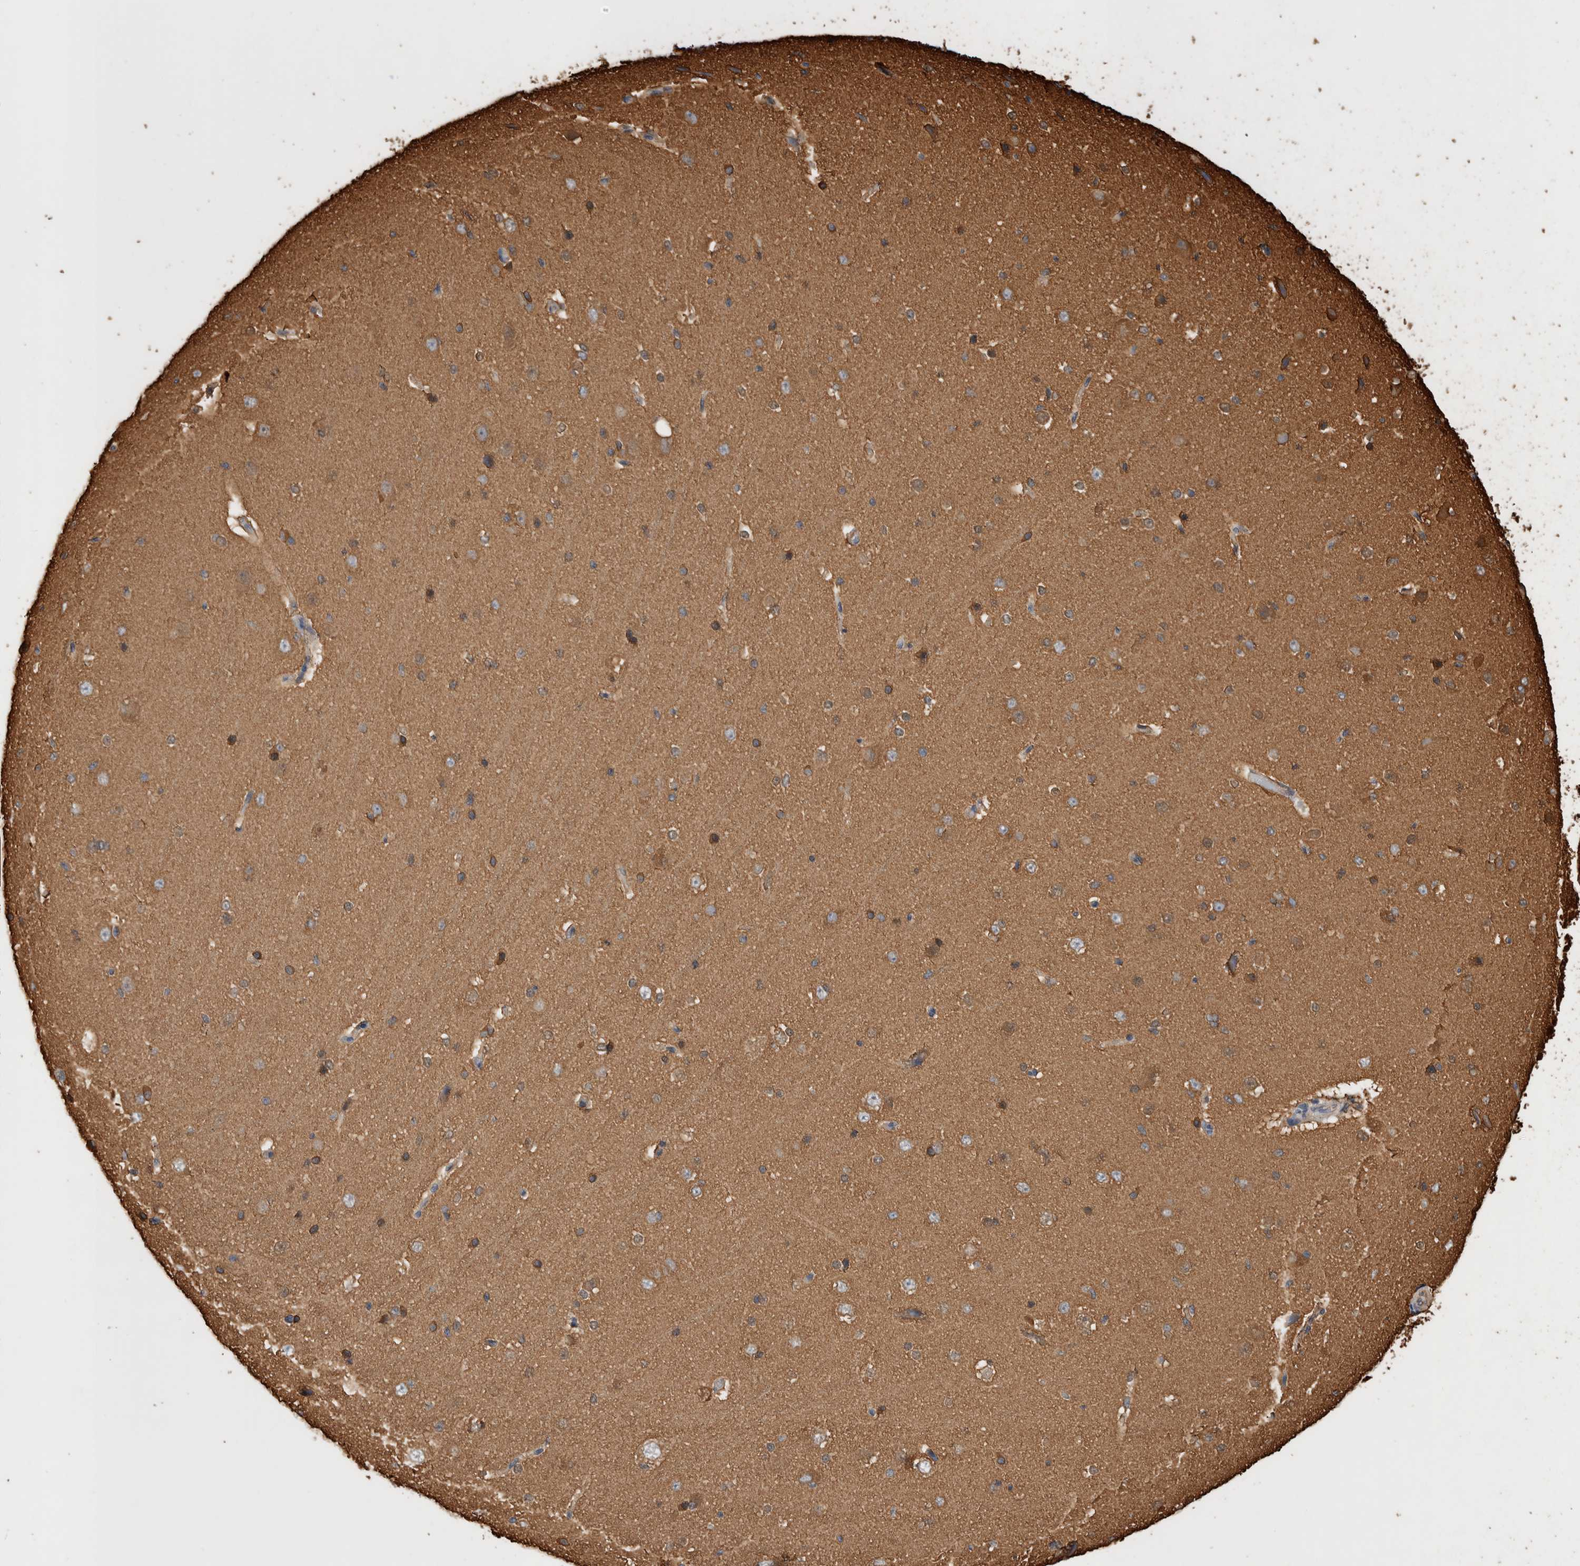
{"staining": {"intensity": "negative", "quantity": "none", "location": "none"}, "tissue": "cerebral cortex", "cell_type": "Endothelial cells", "image_type": "normal", "snomed": [{"axis": "morphology", "description": "Normal tissue, NOS"}, {"axis": "morphology", "description": "Developmental malformation"}, {"axis": "topography", "description": "Cerebral cortex"}], "caption": "Benign cerebral cortex was stained to show a protein in brown. There is no significant expression in endothelial cells. (DAB (3,3'-diaminobenzidine) immunohistochemistry, high magnification).", "gene": "ZNF397", "patient": {"sex": "female", "age": 30}}